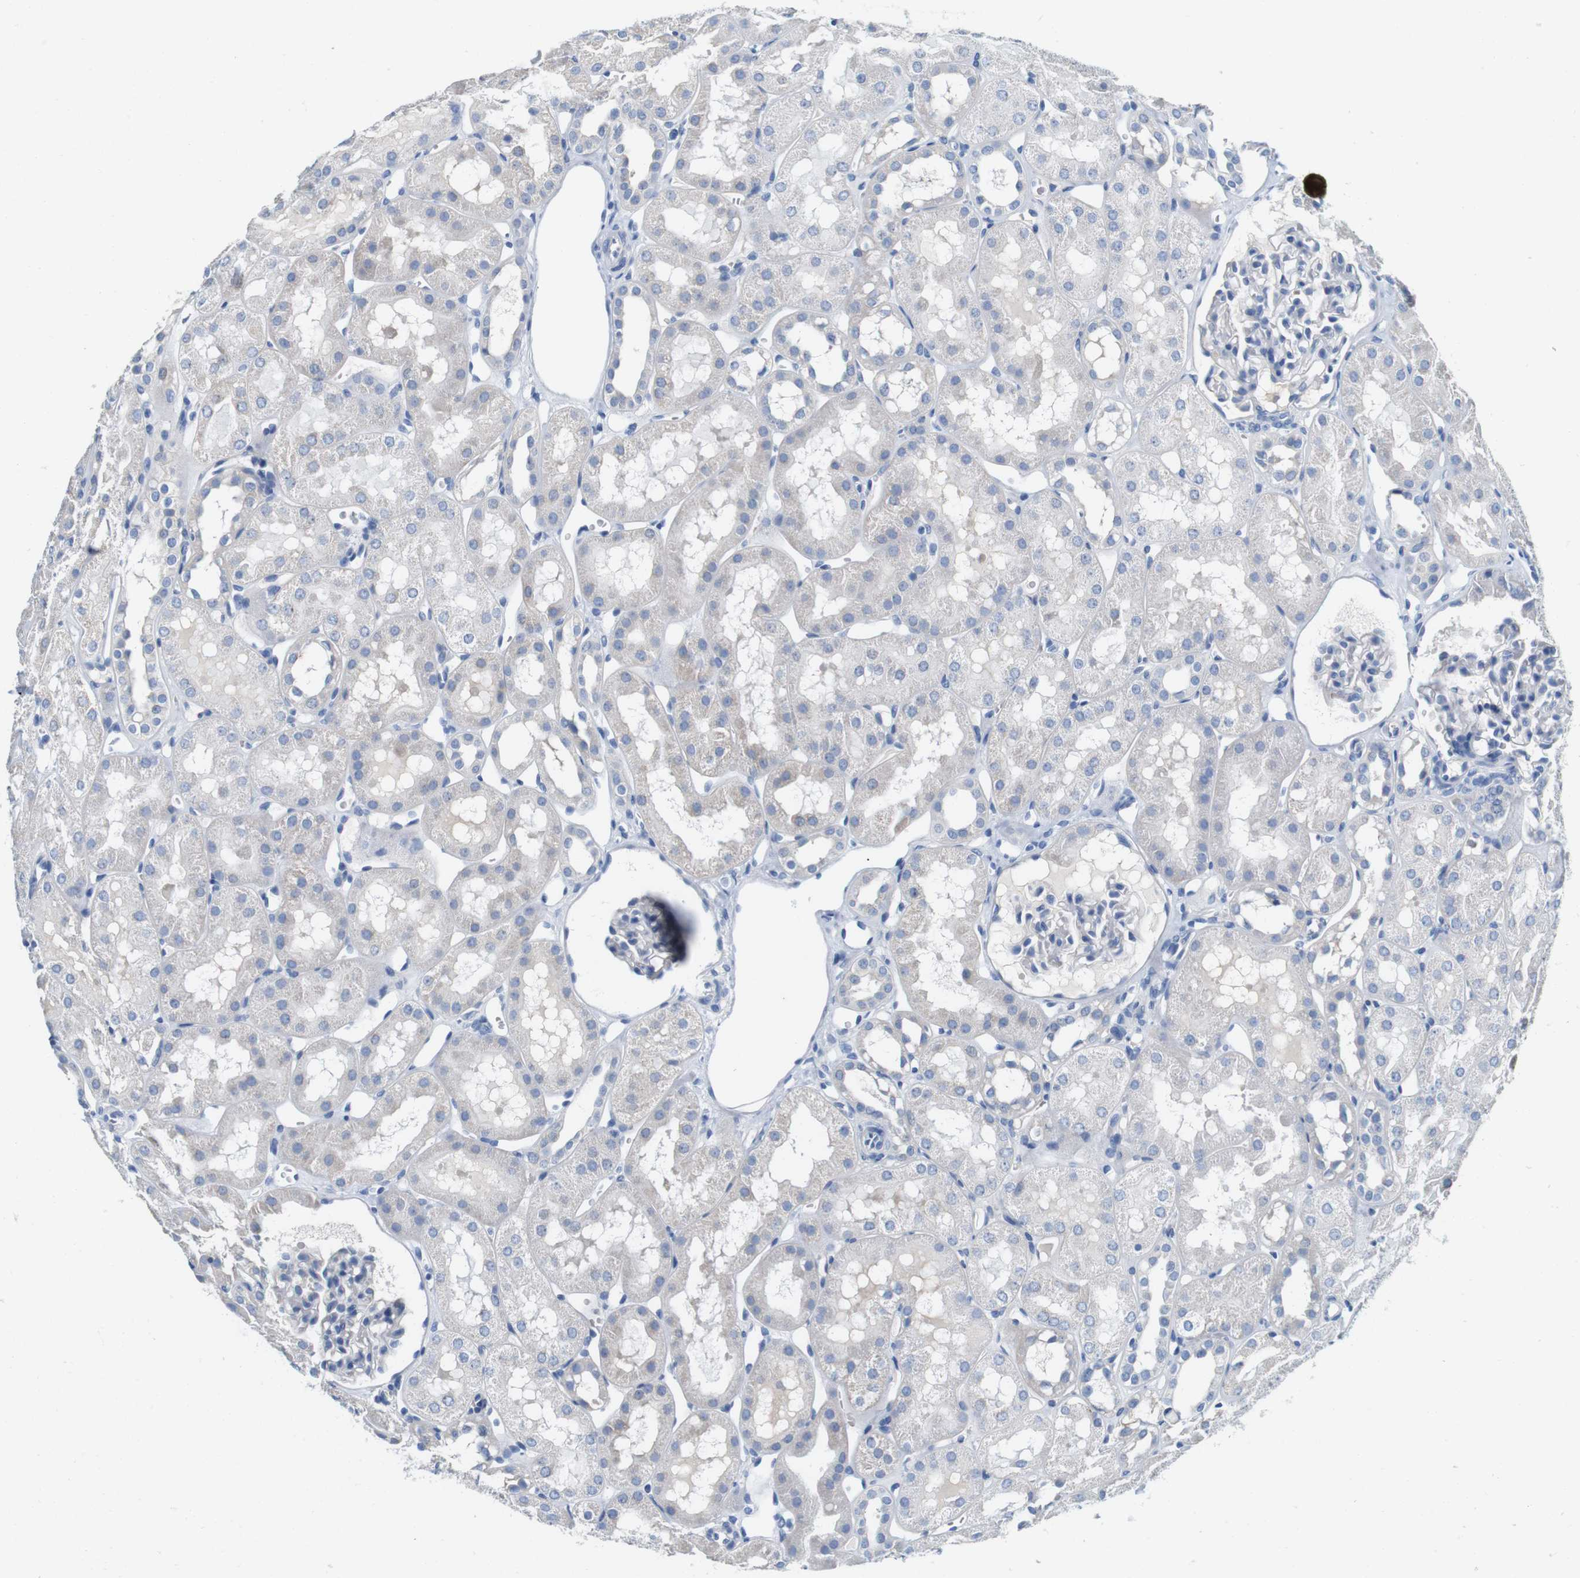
{"staining": {"intensity": "negative", "quantity": "none", "location": "none"}, "tissue": "kidney", "cell_type": "Cells in glomeruli", "image_type": "normal", "snomed": [{"axis": "morphology", "description": "Normal tissue, NOS"}, {"axis": "topography", "description": "Kidney"}, {"axis": "topography", "description": "Urinary bladder"}], "caption": "Photomicrograph shows no significant protein staining in cells in glomeruli of benign kidney. (DAB (3,3'-diaminobenzidine) immunohistochemistry (IHC) with hematoxylin counter stain).", "gene": "IGSF8", "patient": {"sex": "male", "age": 16}}